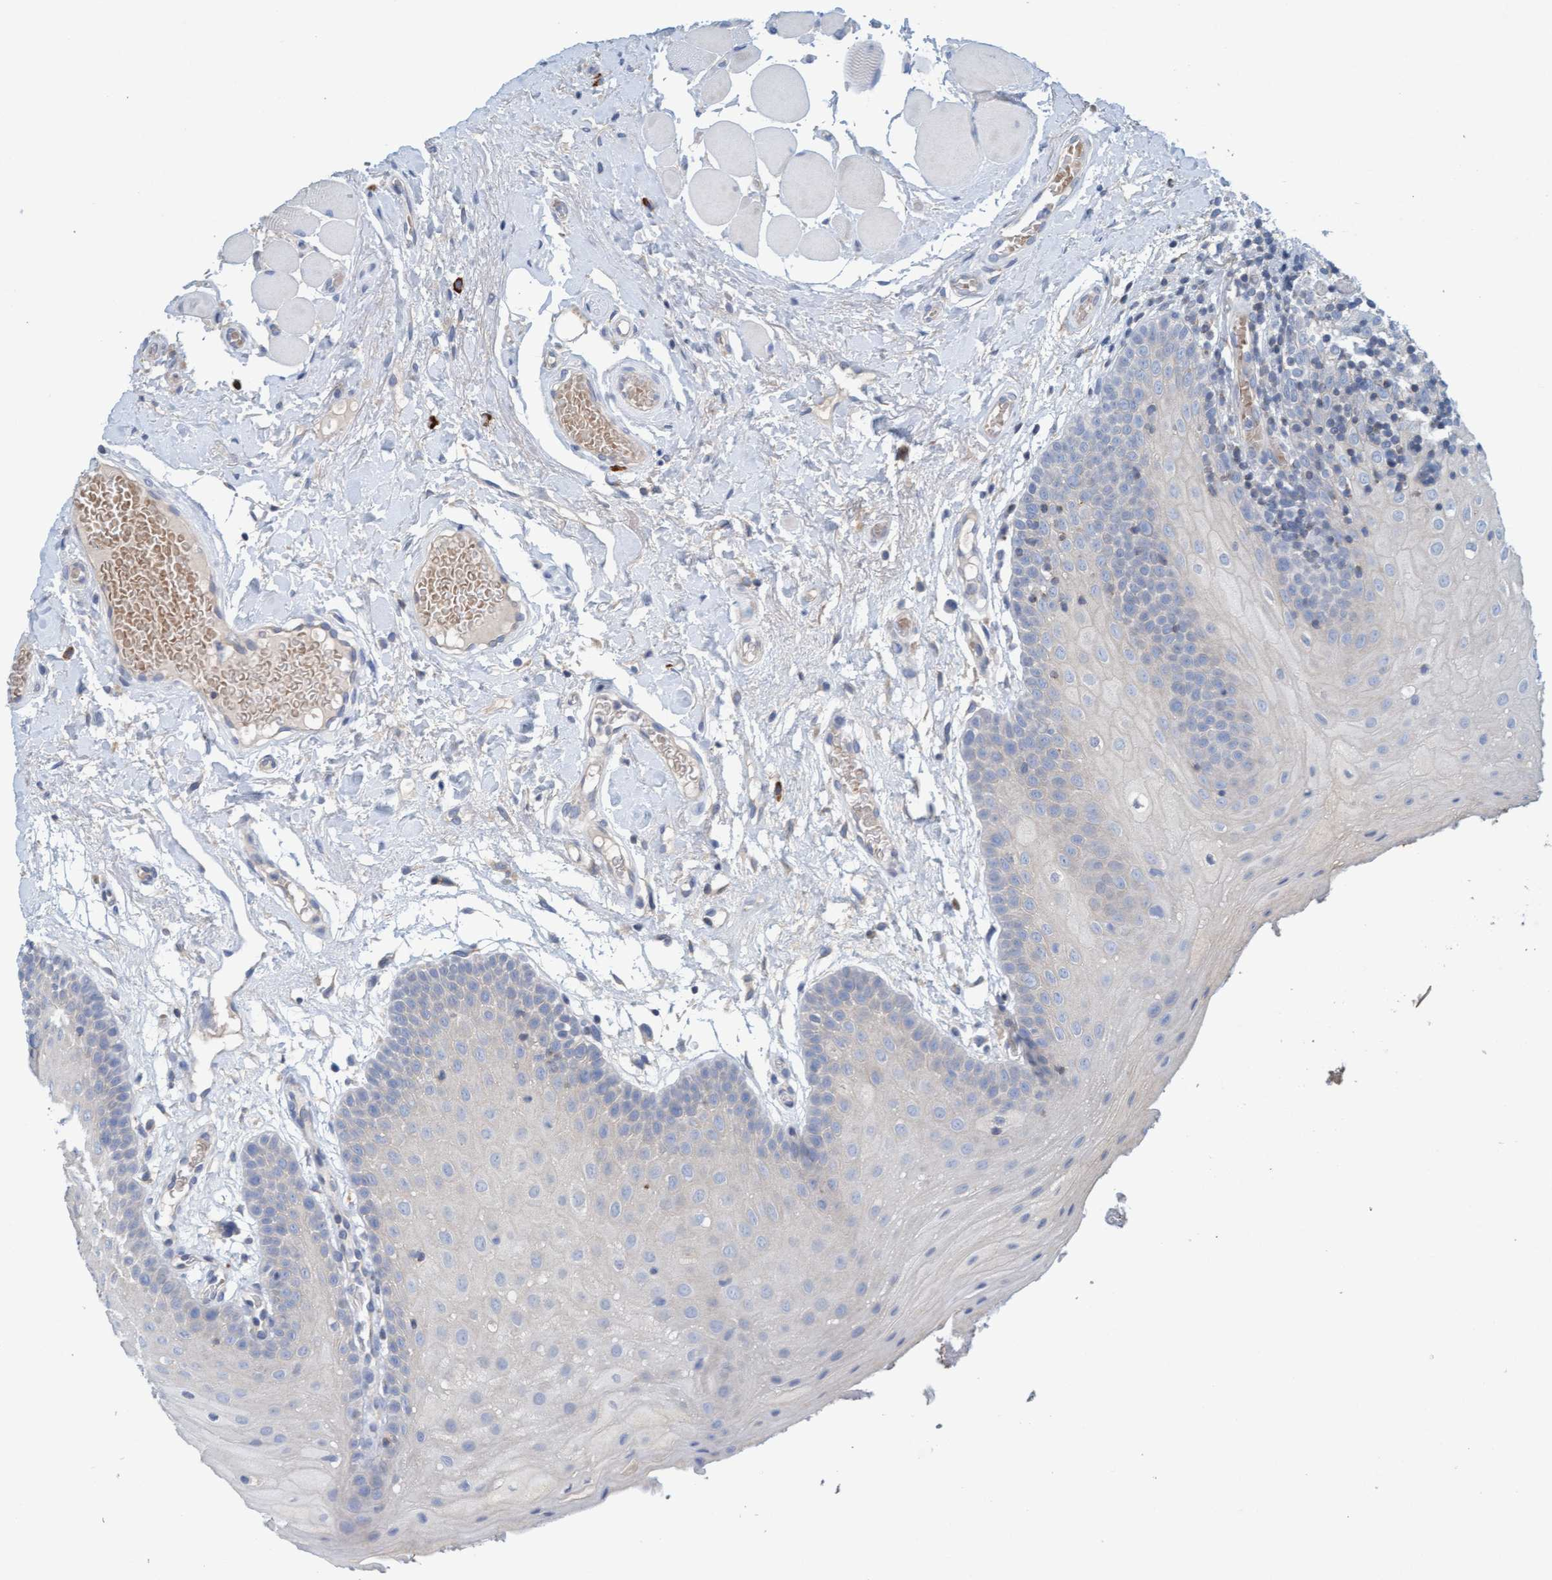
{"staining": {"intensity": "negative", "quantity": "none", "location": "none"}, "tissue": "oral mucosa", "cell_type": "Squamous epithelial cells", "image_type": "normal", "snomed": [{"axis": "morphology", "description": "Normal tissue, NOS"}, {"axis": "morphology", "description": "Squamous cell carcinoma, NOS"}, {"axis": "topography", "description": "Oral tissue"}, {"axis": "topography", "description": "Head-Neck"}], "caption": "Oral mucosa stained for a protein using immunohistochemistry (IHC) shows no staining squamous epithelial cells.", "gene": "SIGIRR", "patient": {"sex": "male", "age": 71}}